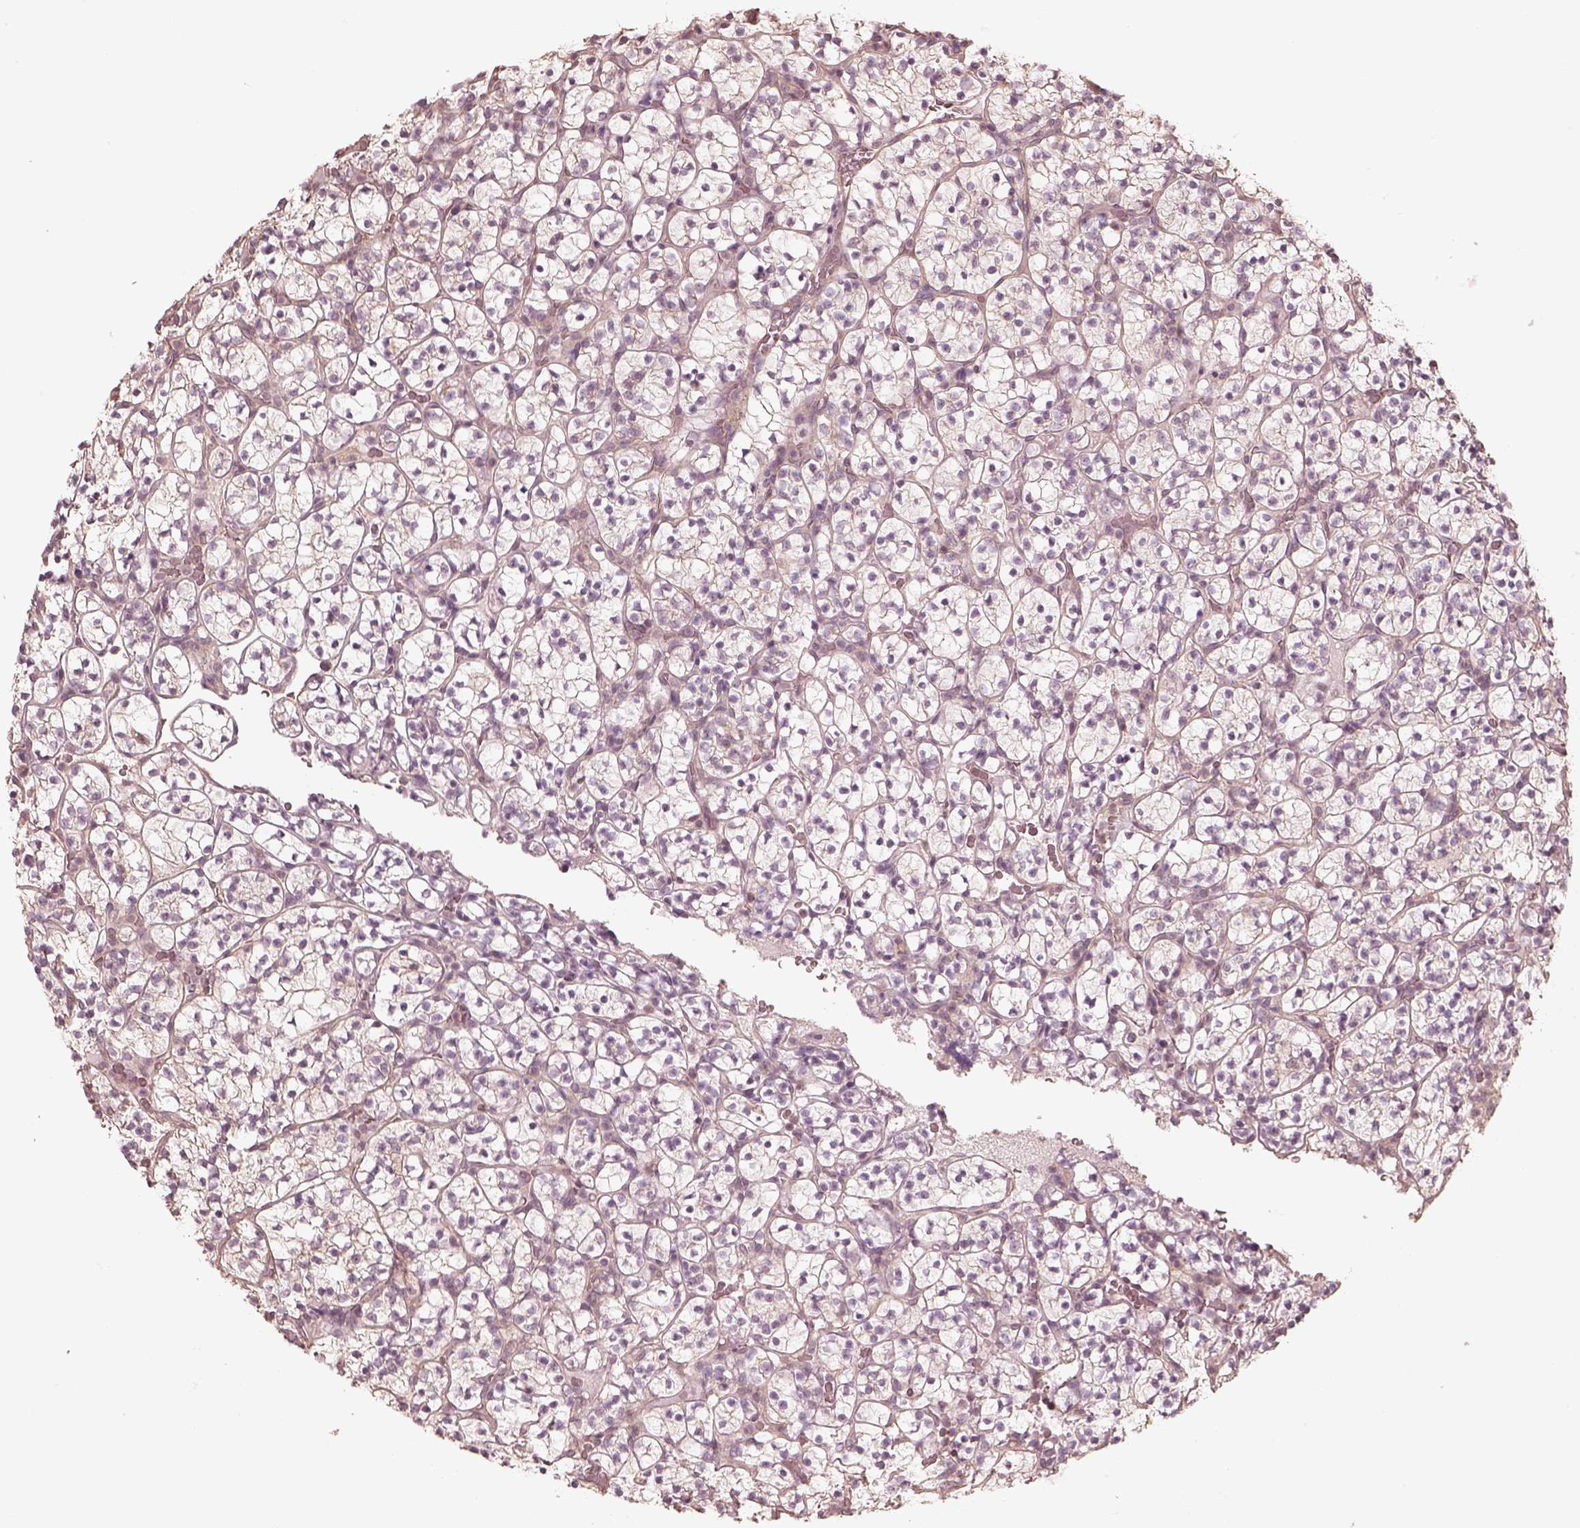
{"staining": {"intensity": "negative", "quantity": "none", "location": "none"}, "tissue": "renal cancer", "cell_type": "Tumor cells", "image_type": "cancer", "snomed": [{"axis": "morphology", "description": "Adenocarcinoma, NOS"}, {"axis": "topography", "description": "Kidney"}], "caption": "Tumor cells are negative for protein expression in human adenocarcinoma (renal).", "gene": "KIF5C", "patient": {"sex": "female", "age": 89}}